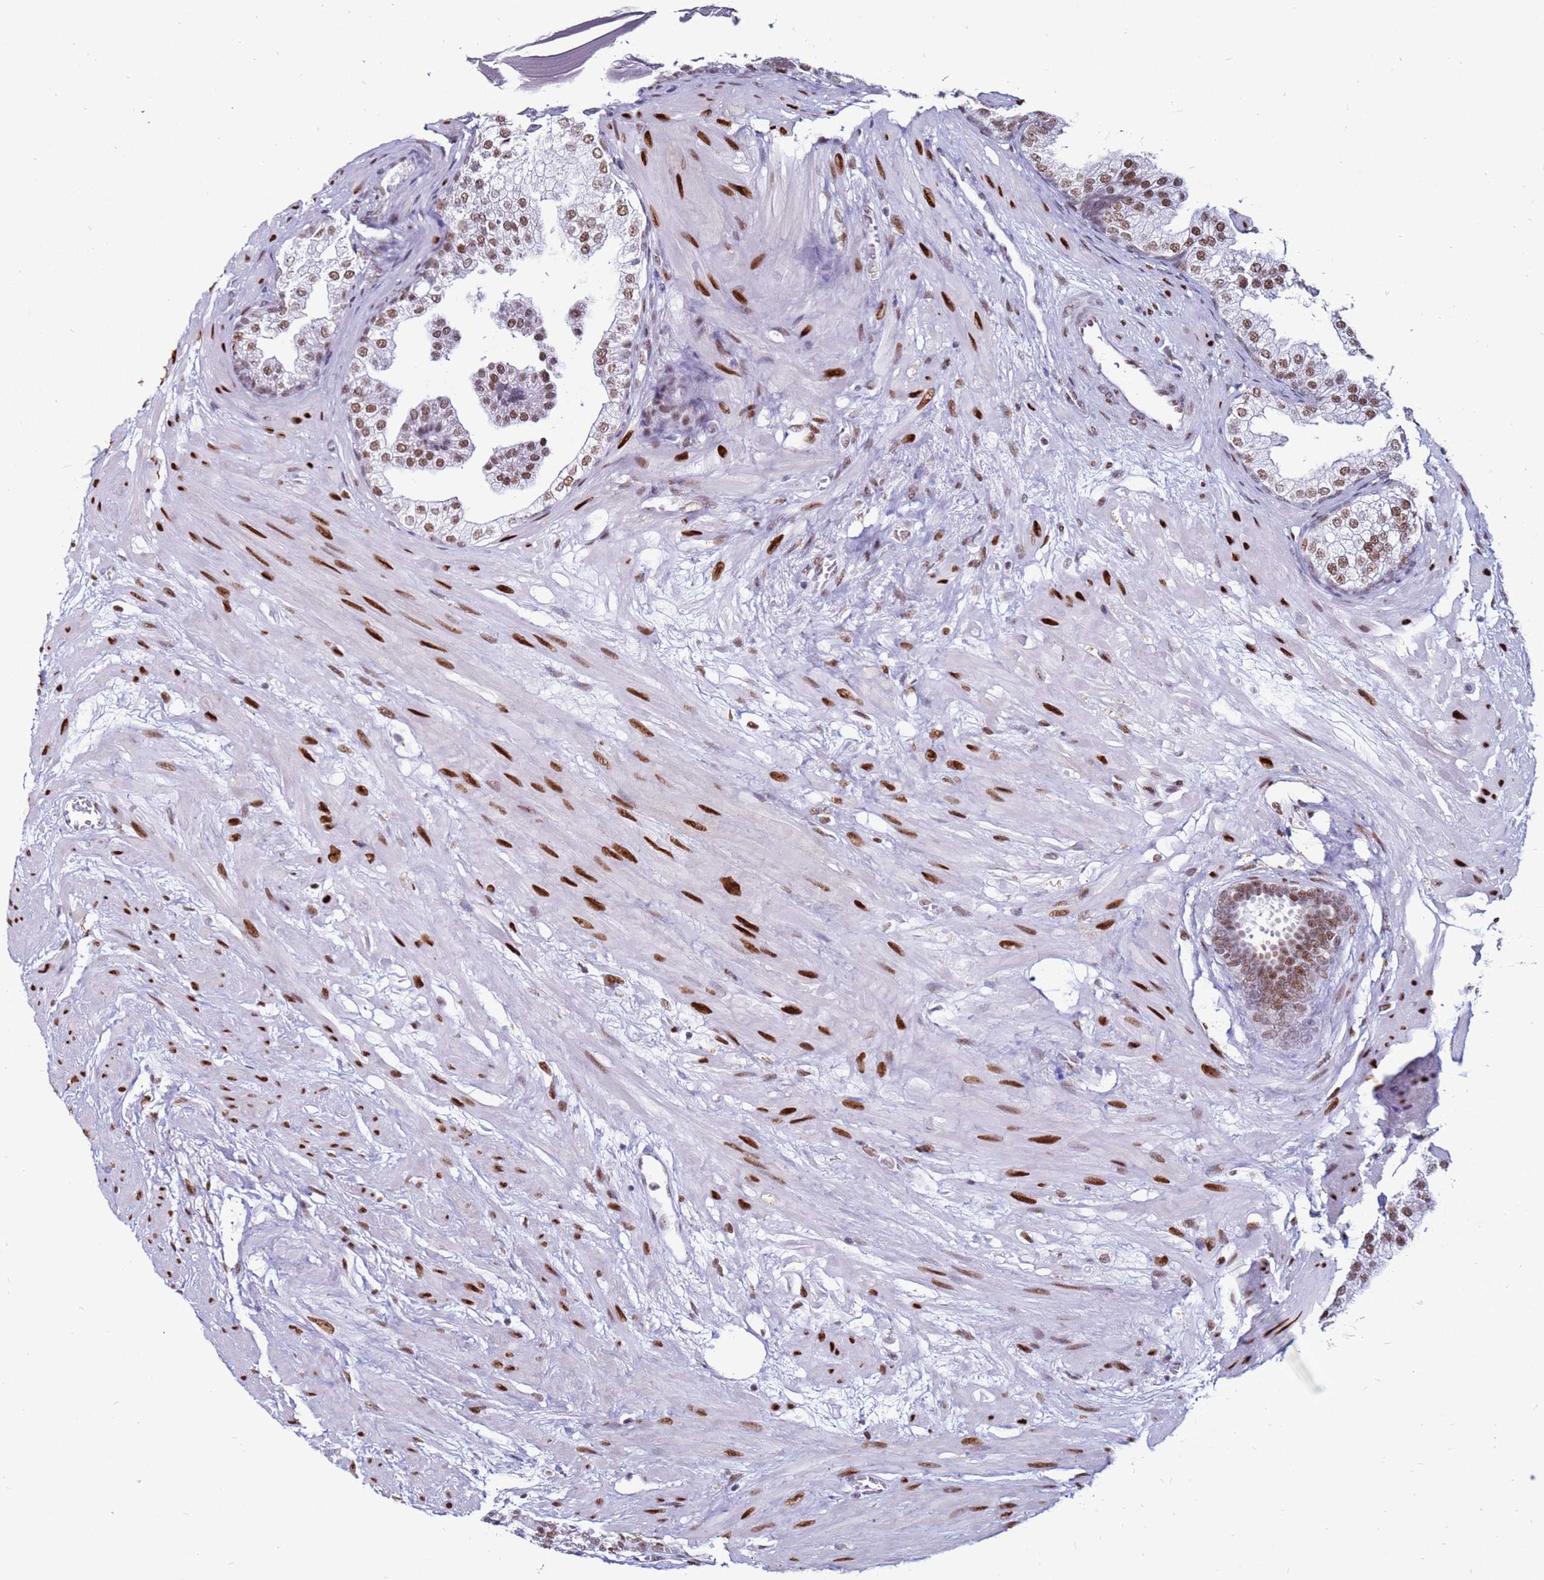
{"staining": {"intensity": "moderate", "quantity": ">75%", "location": "nuclear"}, "tissue": "prostate", "cell_type": "Glandular cells", "image_type": "normal", "snomed": [{"axis": "morphology", "description": "Normal tissue, NOS"}, {"axis": "topography", "description": "Prostate"}], "caption": "Immunohistochemistry photomicrograph of benign prostate: human prostate stained using immunohistochemistry shows medium levels of moderate protein expression localized specifically in the nuclear of glandular cells, appearing as a nuclear brown color.", "gene": "KPNA4", "patient": {"sex": "male", "age": 48}}